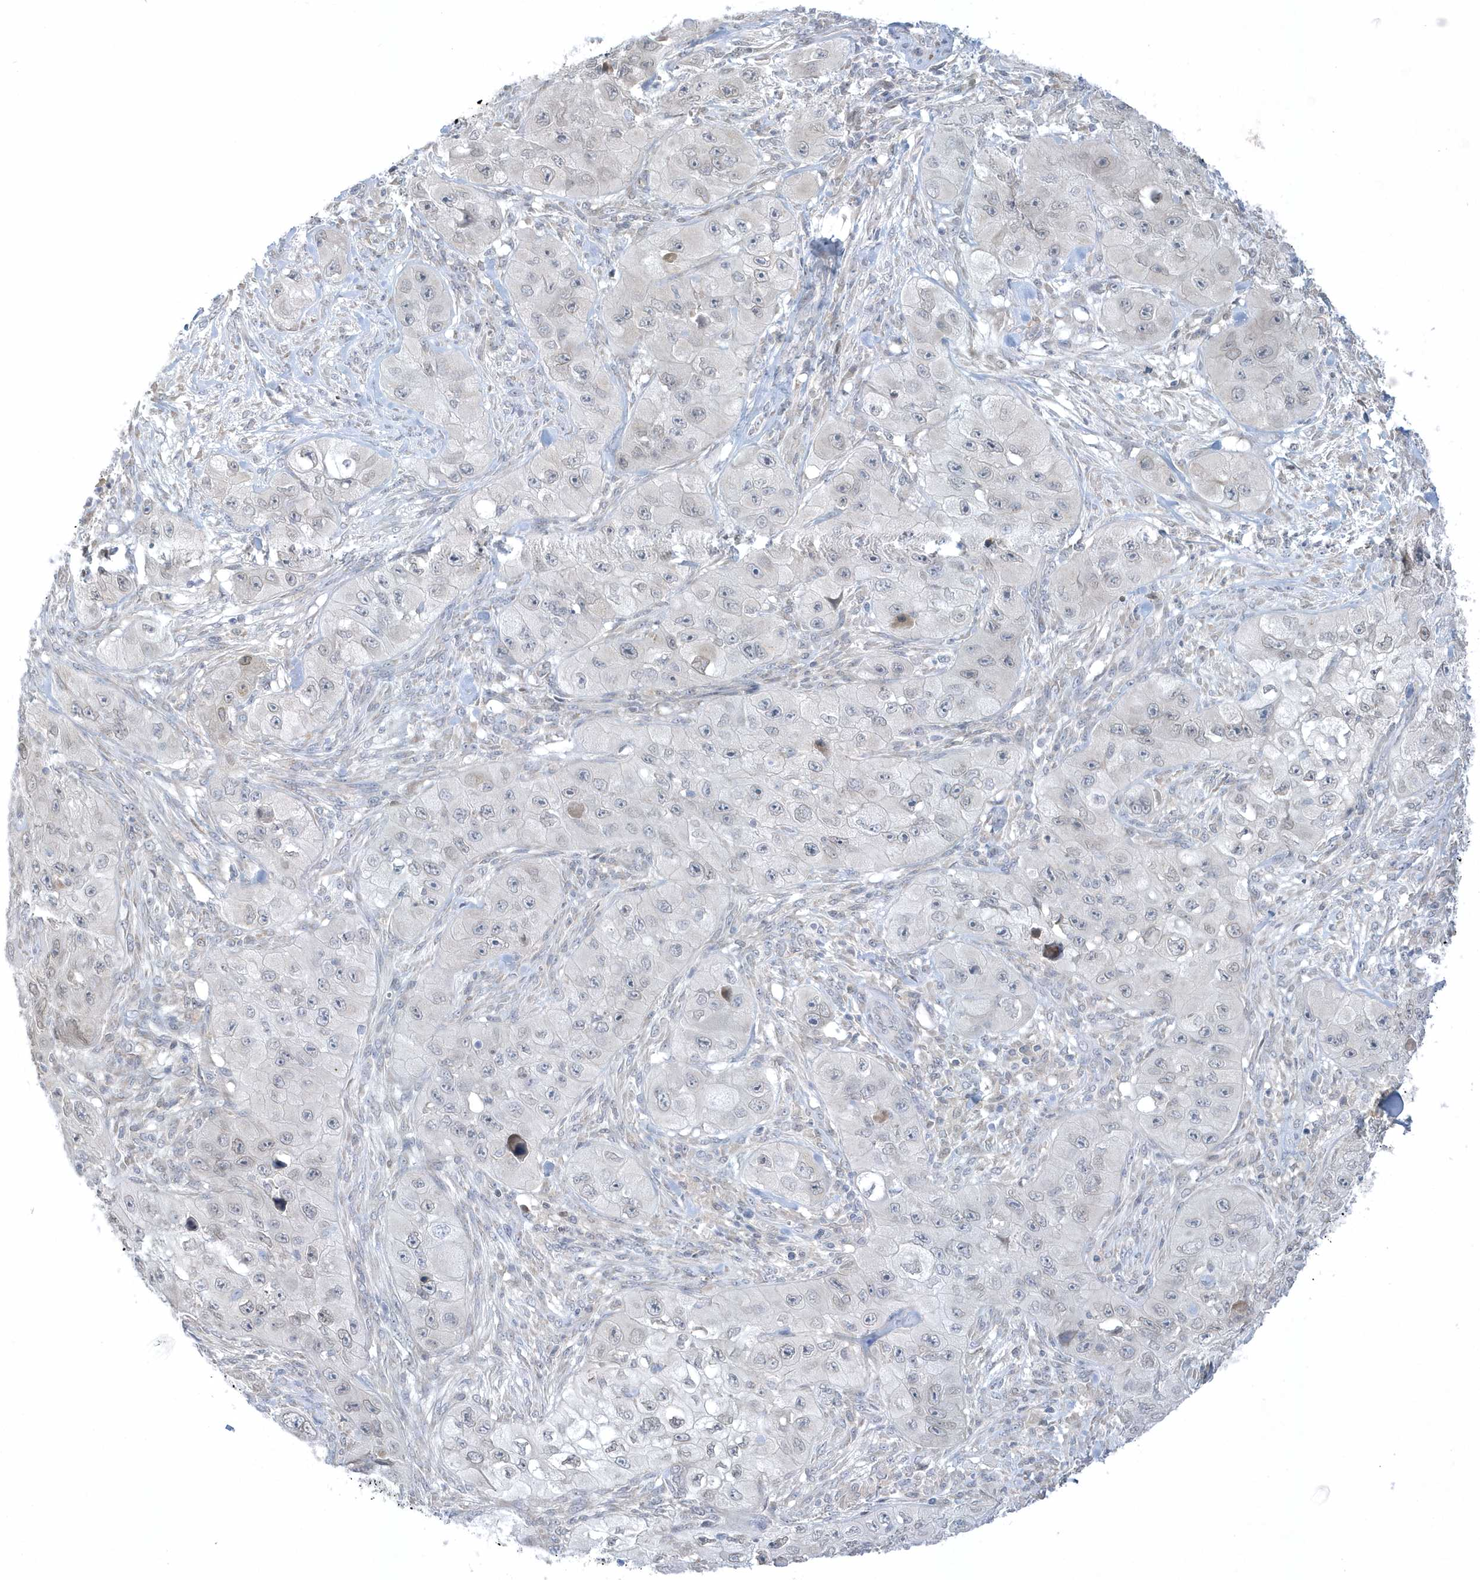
{"staining": {"intensity": "negative", "quantity": "none", "location": "none"}, "tissue": "skin cancer", "cell_type": "Tumor cells", "image_type": "cancer", "snomed": [{"axis": "morphology", "description": "Squamous cell carcinoma, NOS"}, {"axis": "topography", "description": "Skin"}, {"axis": "topography", "description": "Subcutis"}], "caption": "Immunohistochemistry (IHC) of squamous cell carcinoma (skin) displays no staining in tumor cells. (DAB immunohistochemistry (IHC), high magnification).", "gene": "ZC3H12D", "patient": {"sex": "male", "age": 73}}